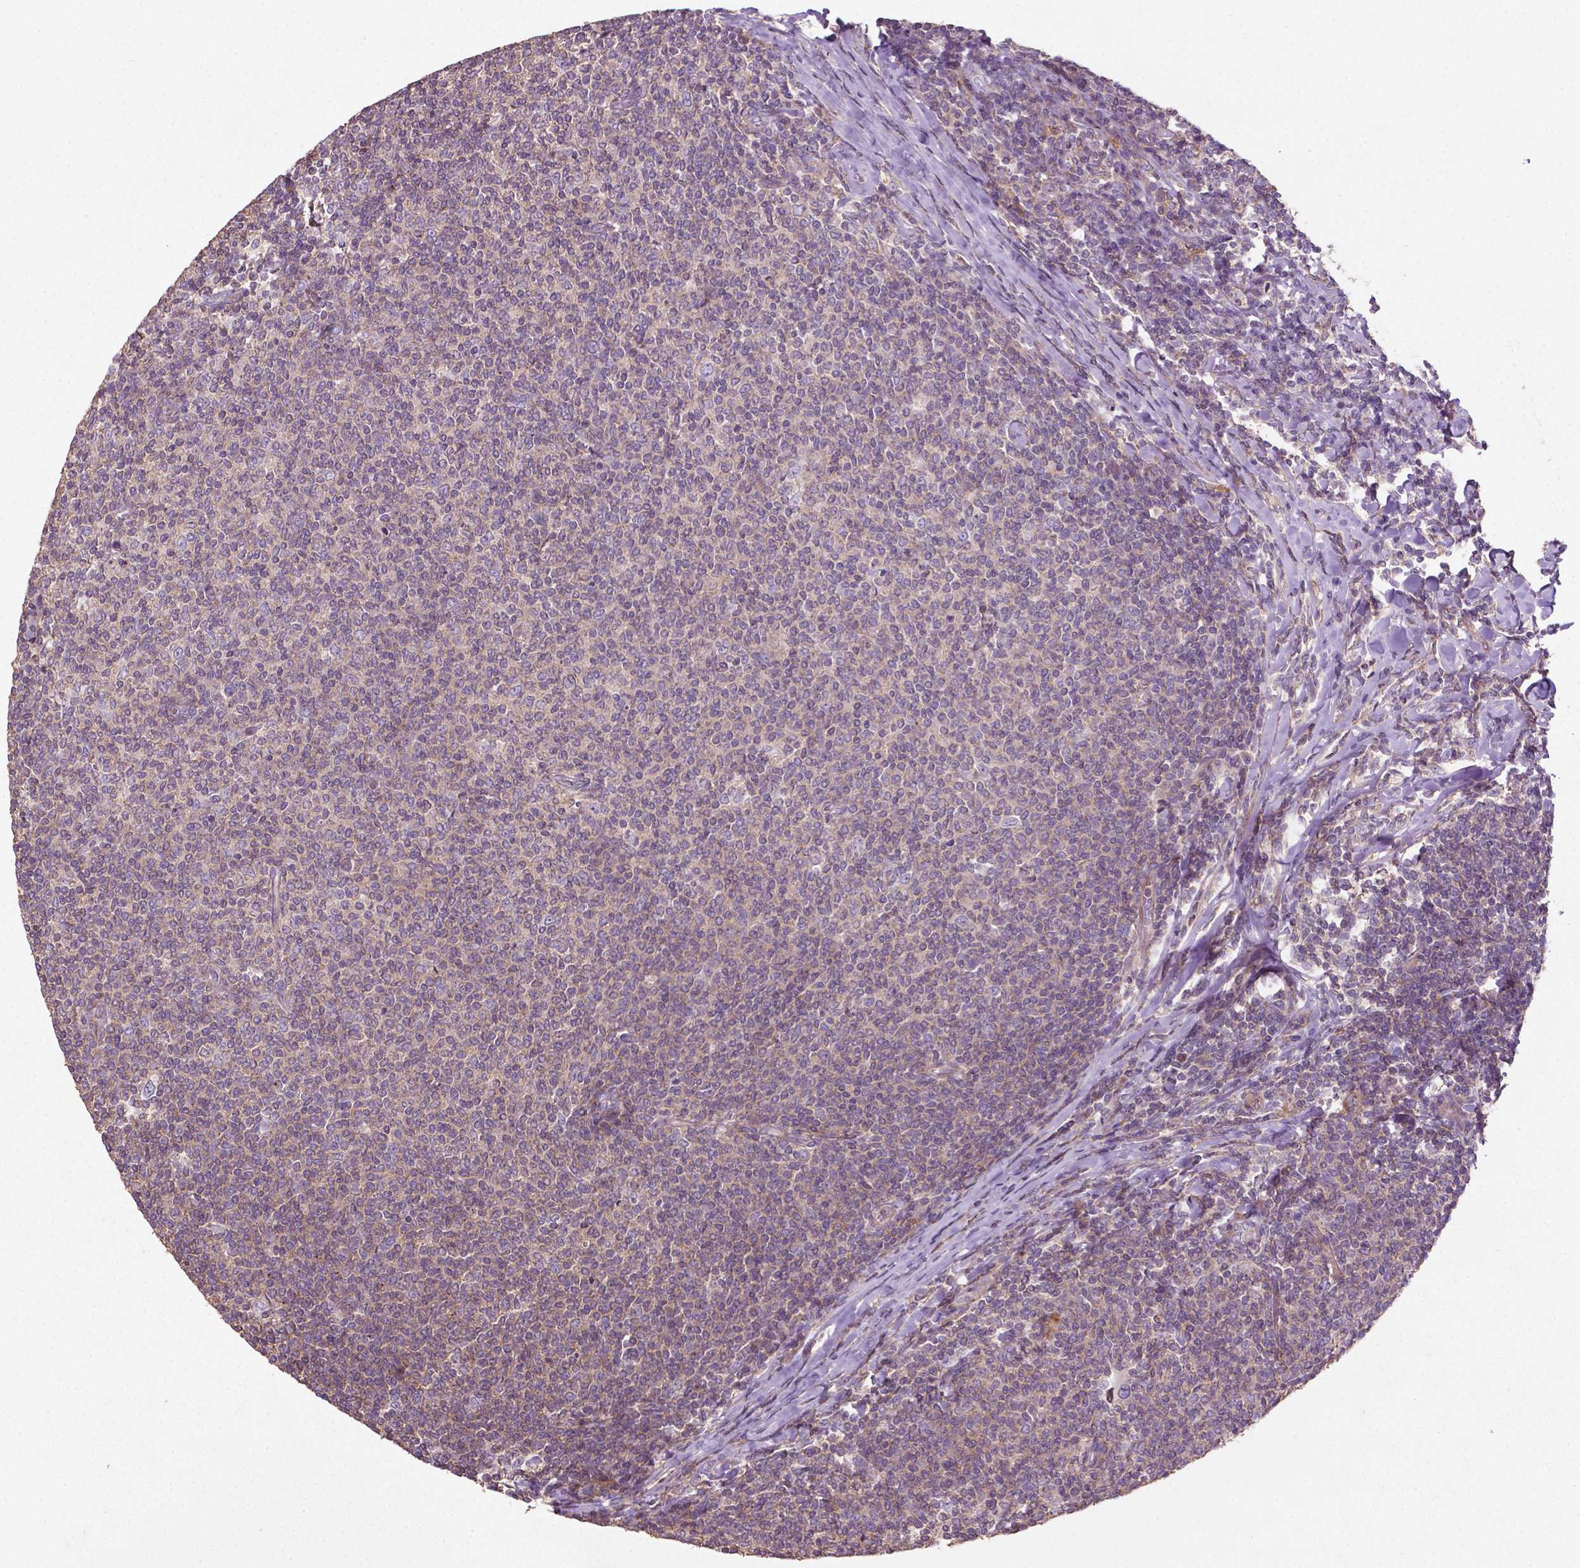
{"staining": {"intensity": "negative", "quantity": "none", "location": "none"}, "tissue": "lymphoma", "cell_type": "Tumor cells", "image_type": "cancer", "snomed": [{"axis": "morphology", "description": "Malignant lymphoma, non-Hodgkin's type, Low grade"}, {"axis": "topography", "description": "Lymph node"}], "caption": "IHC image of human lymphoma stained for a protein (brown), which reveals no expression in tumor cells.", "gene": "BMP4", "patient": {"sex": "male", "age": 52}}